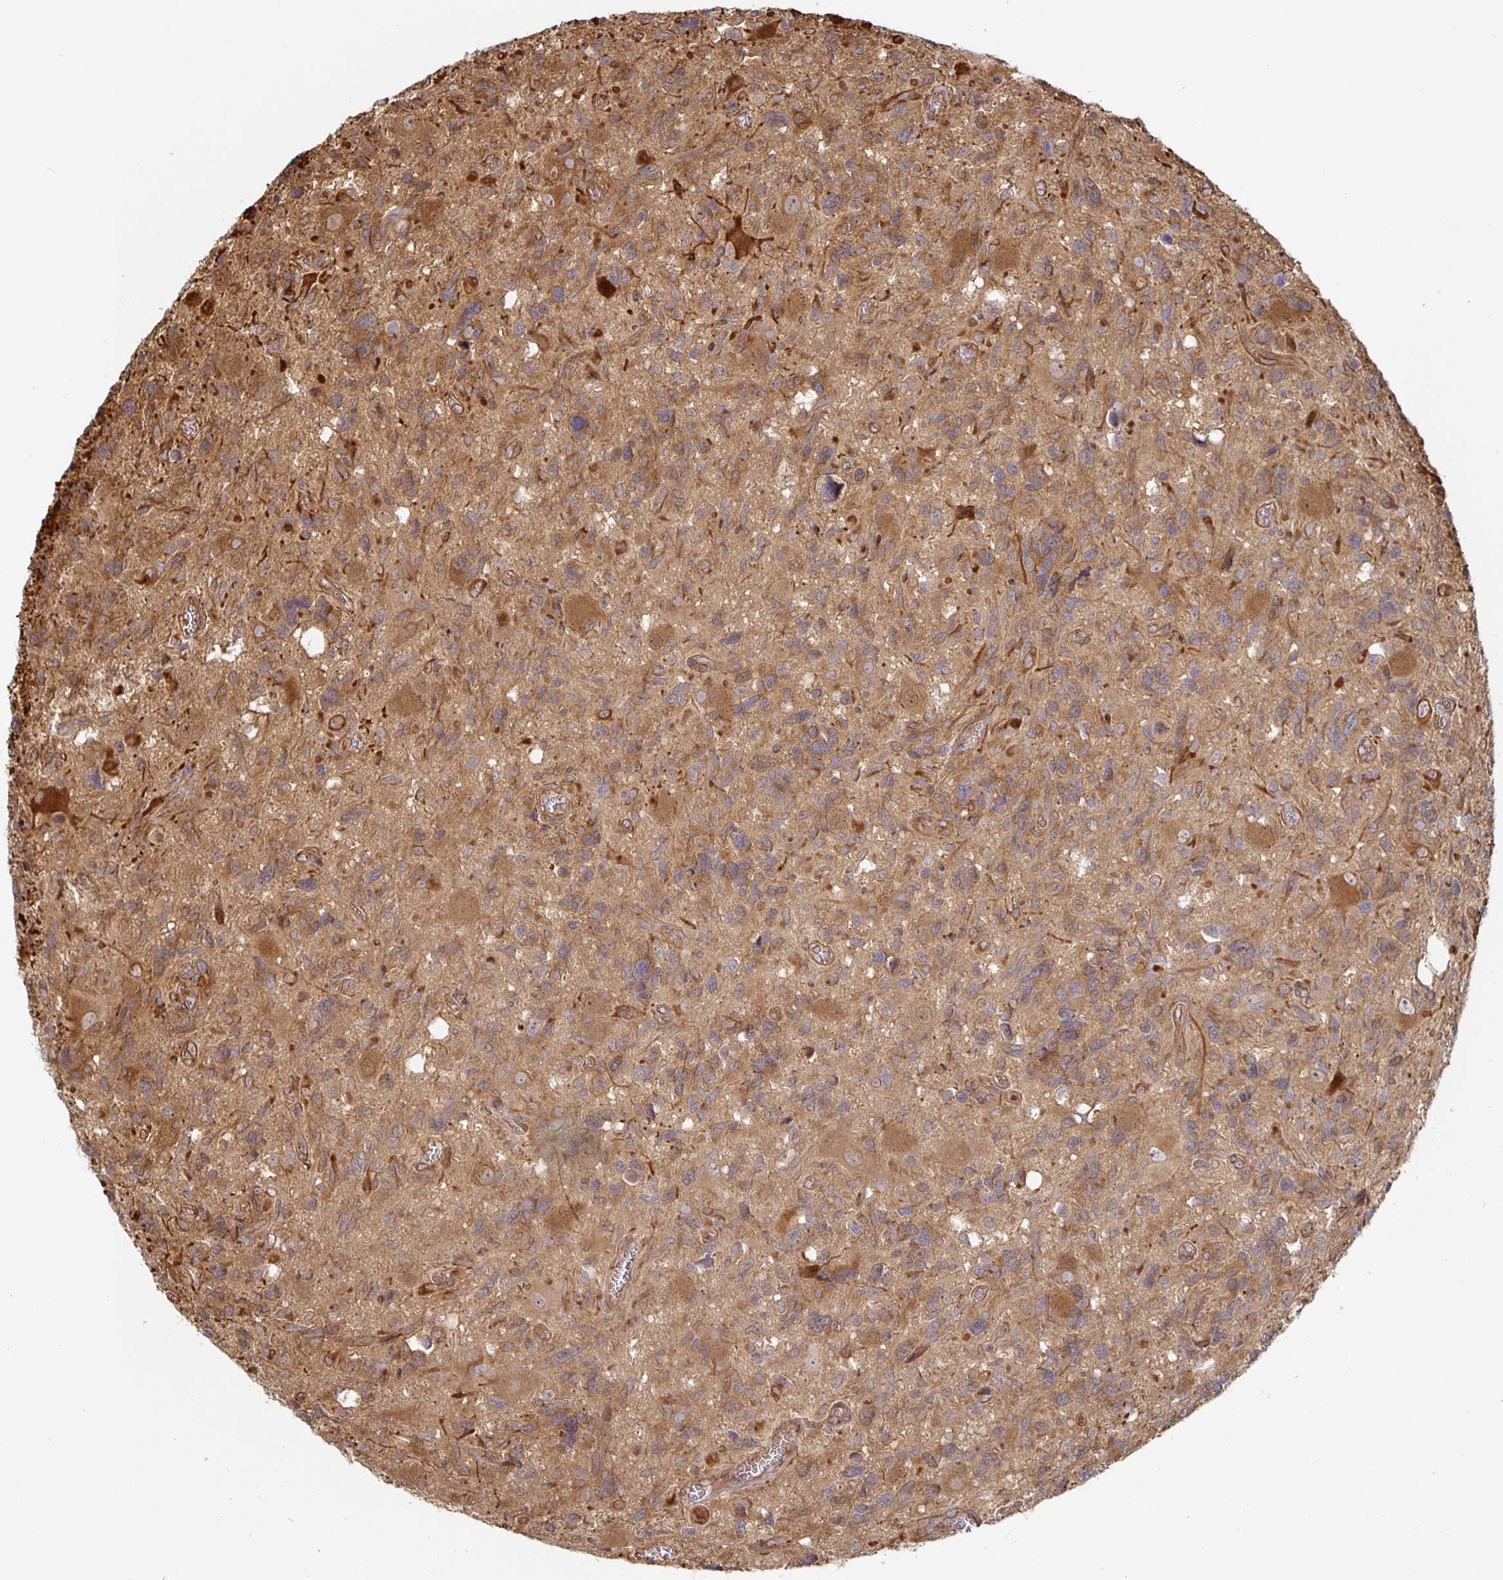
{"staining": {"intensity": "moderate", "quantity": ">75%", "location": "cytoplasmic/membranous"}, "tissue": "glioma", "cell_type": "Tumor cells", "image_type": "cancer", "snomed": [{"axis": "morphology", "description": "Glioma, malignant, High grade"}, {"axis": "topography", "description": "Brain"}], "caption": "There is medium levels of moderate cytoplasmic/membranous staining in tumor cells of malignant high-grade glioma, as demonstrated by immunohistochemical staining (brown color).", "gene": "STRAP", "patient": {"sex": "male", "age": 49}}